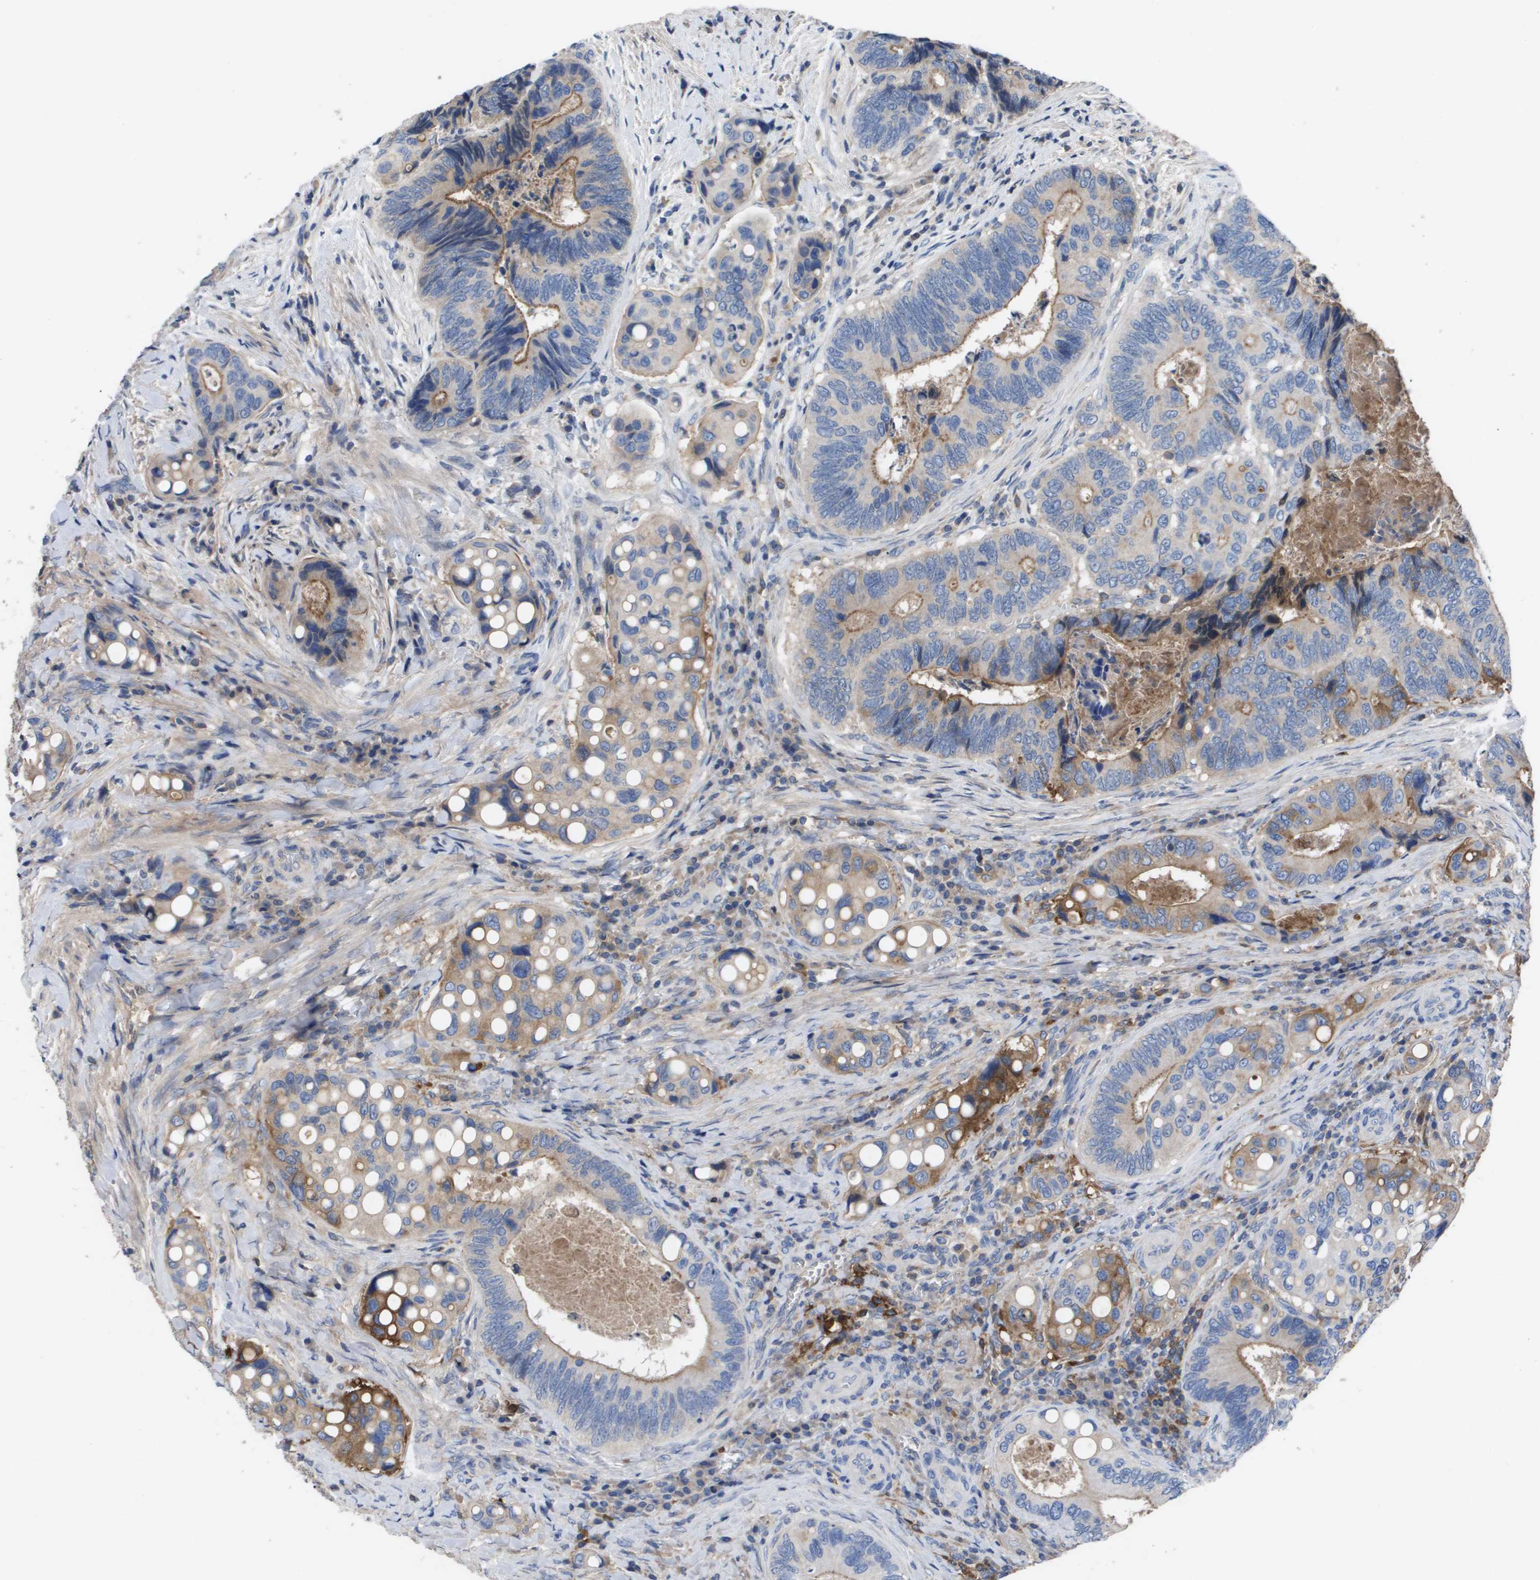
{"staining": {"intensity": "moderate", "quantity": "25%-75%", "location": "cytoplasmic/membranous"}, "tissue": "colorectal cancer", "cell_type": "Tumor cells", "image_type": "cancer", "snomed": [{"axis": "morphology", "description": "Inflammation, NOS"}, {"axis": "morphology", "description": "Adenocarcinoma, NOS"}, {"axis": "topography", "description": "Colon"}], "caption": "Tumor cells demonstrate medium levels of moderate cytoplasmic/membranous positivity in approximately 25%-75% of cells in human colorectal cancer (adenocarcinoma). The protein of interest is shown in brown color, while the nuclei are stained blue.", "gene": "SERPINA6", "patient": {"sex": "male", "age": 72}}